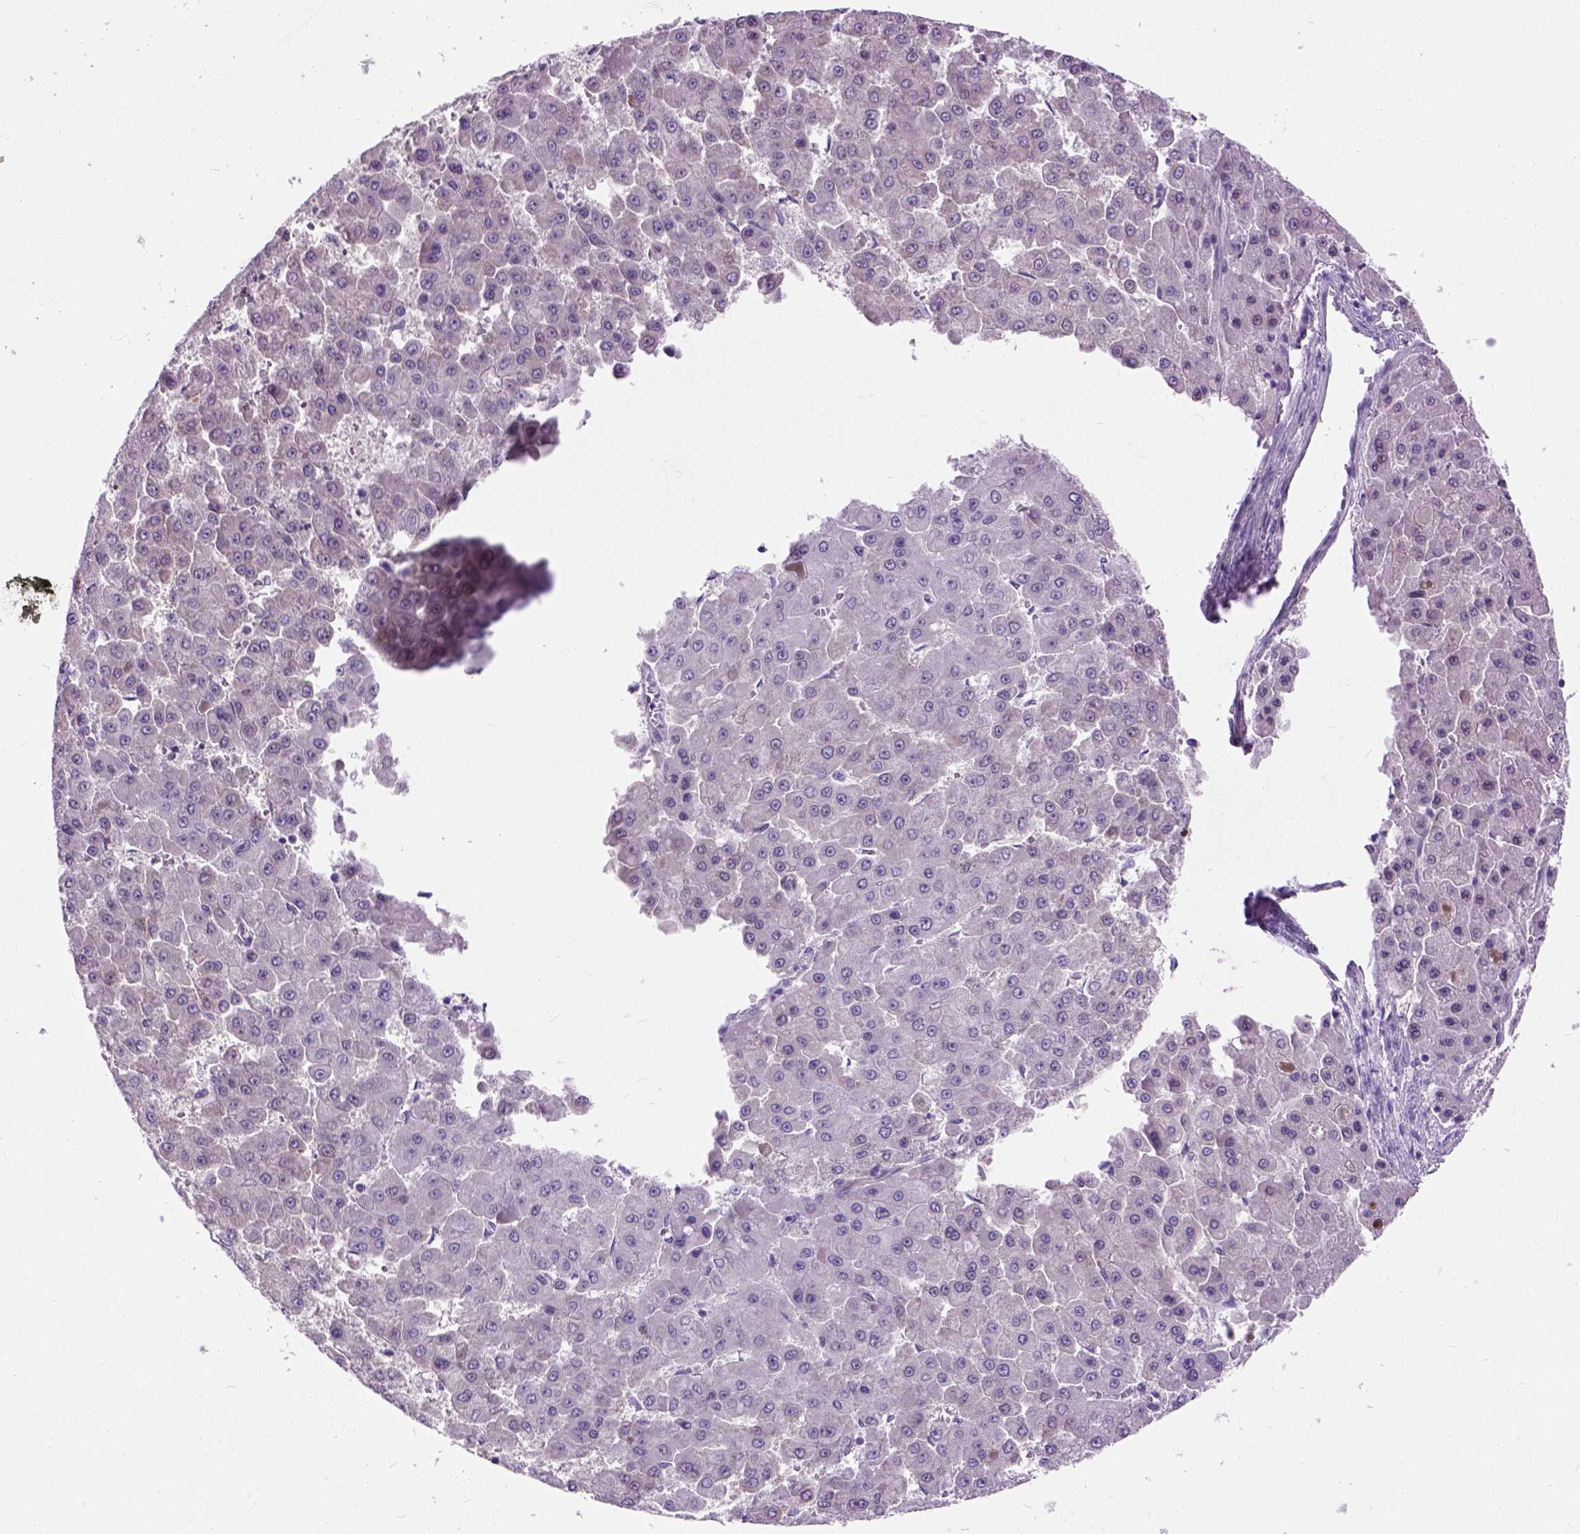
{"staining": {"intensity": "negative", "quantity": "none", "location": "none"}, "tissue": "liver cancer", "cell_type": "Tumor cells", "image_type": "cancer", "snomed": [{"axis": "morphology", "description": "Carcinoma, Hepatocellular, NOS"}, {"axis": "topography", "description": "Liver"}], "caption": "Image shows no significant protein staining in tumor cells of liver cancer (hepatocellular carcinoma).", "gene": "MAPT", "patient": {"sex": "male", "age": 78}}